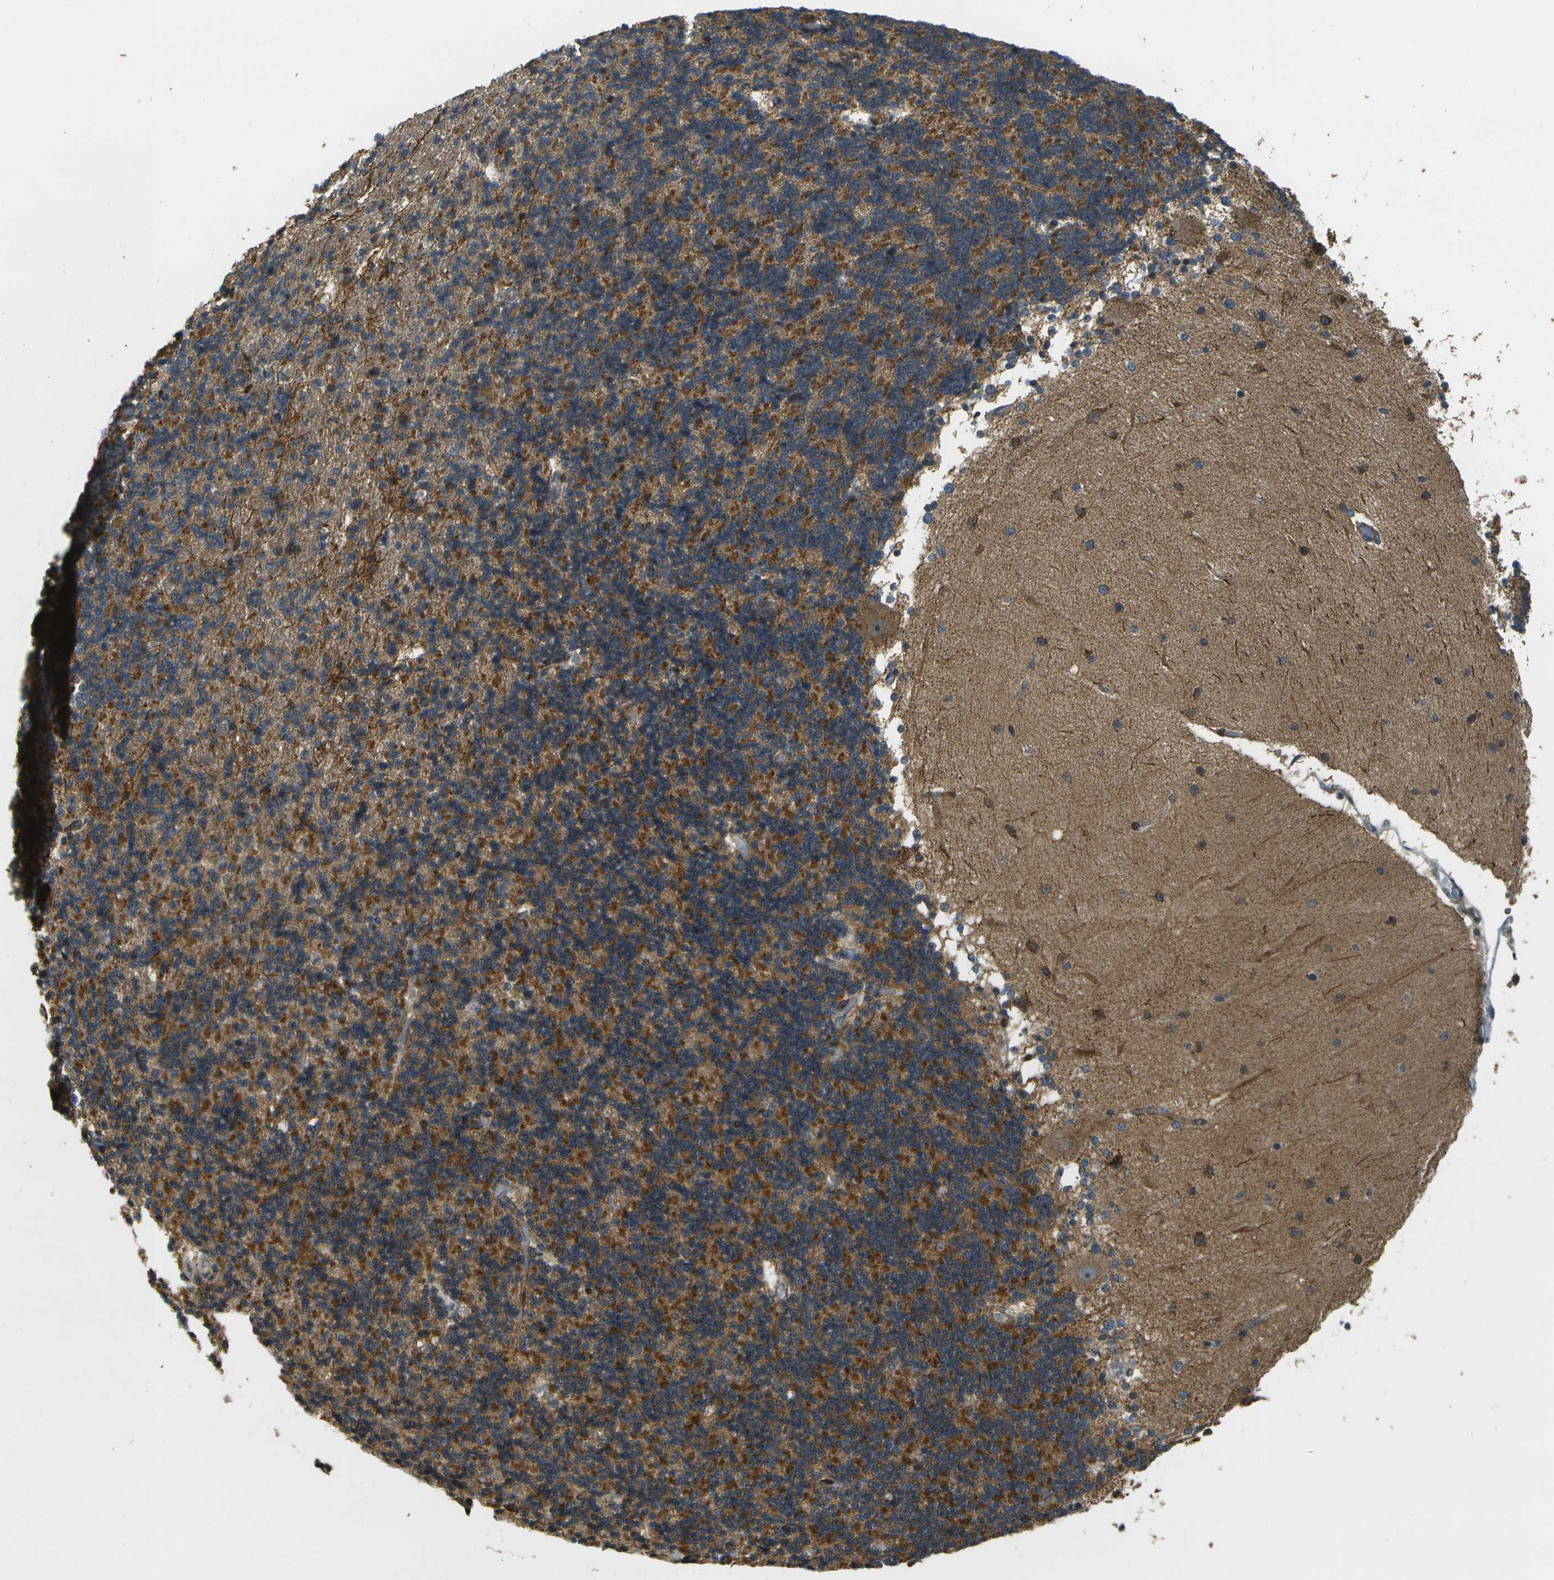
{"staining": {"intensity": "strong", "quantity": ">75%", "location": "cytoplasmic/membranous"}, "tissue": "cerebellum", "cell_type": "Cells in granular layer", "image_type": "normal", "snomed": [{"axis": "morphology", "description": "Normal tissue, NOS"}, {"axis": "topography", "description": "Cerebellum"}], "caption": "Immunohistochemical staining of unremarkable cerebellum displays >75% levels of strong cytoplasmic/membranous protein positivity in approximately >75% of cells in granular layer. Nuclei are stained in blue.", "gene": "LRP12", "patient": {"sex": "female", "age": 54}}